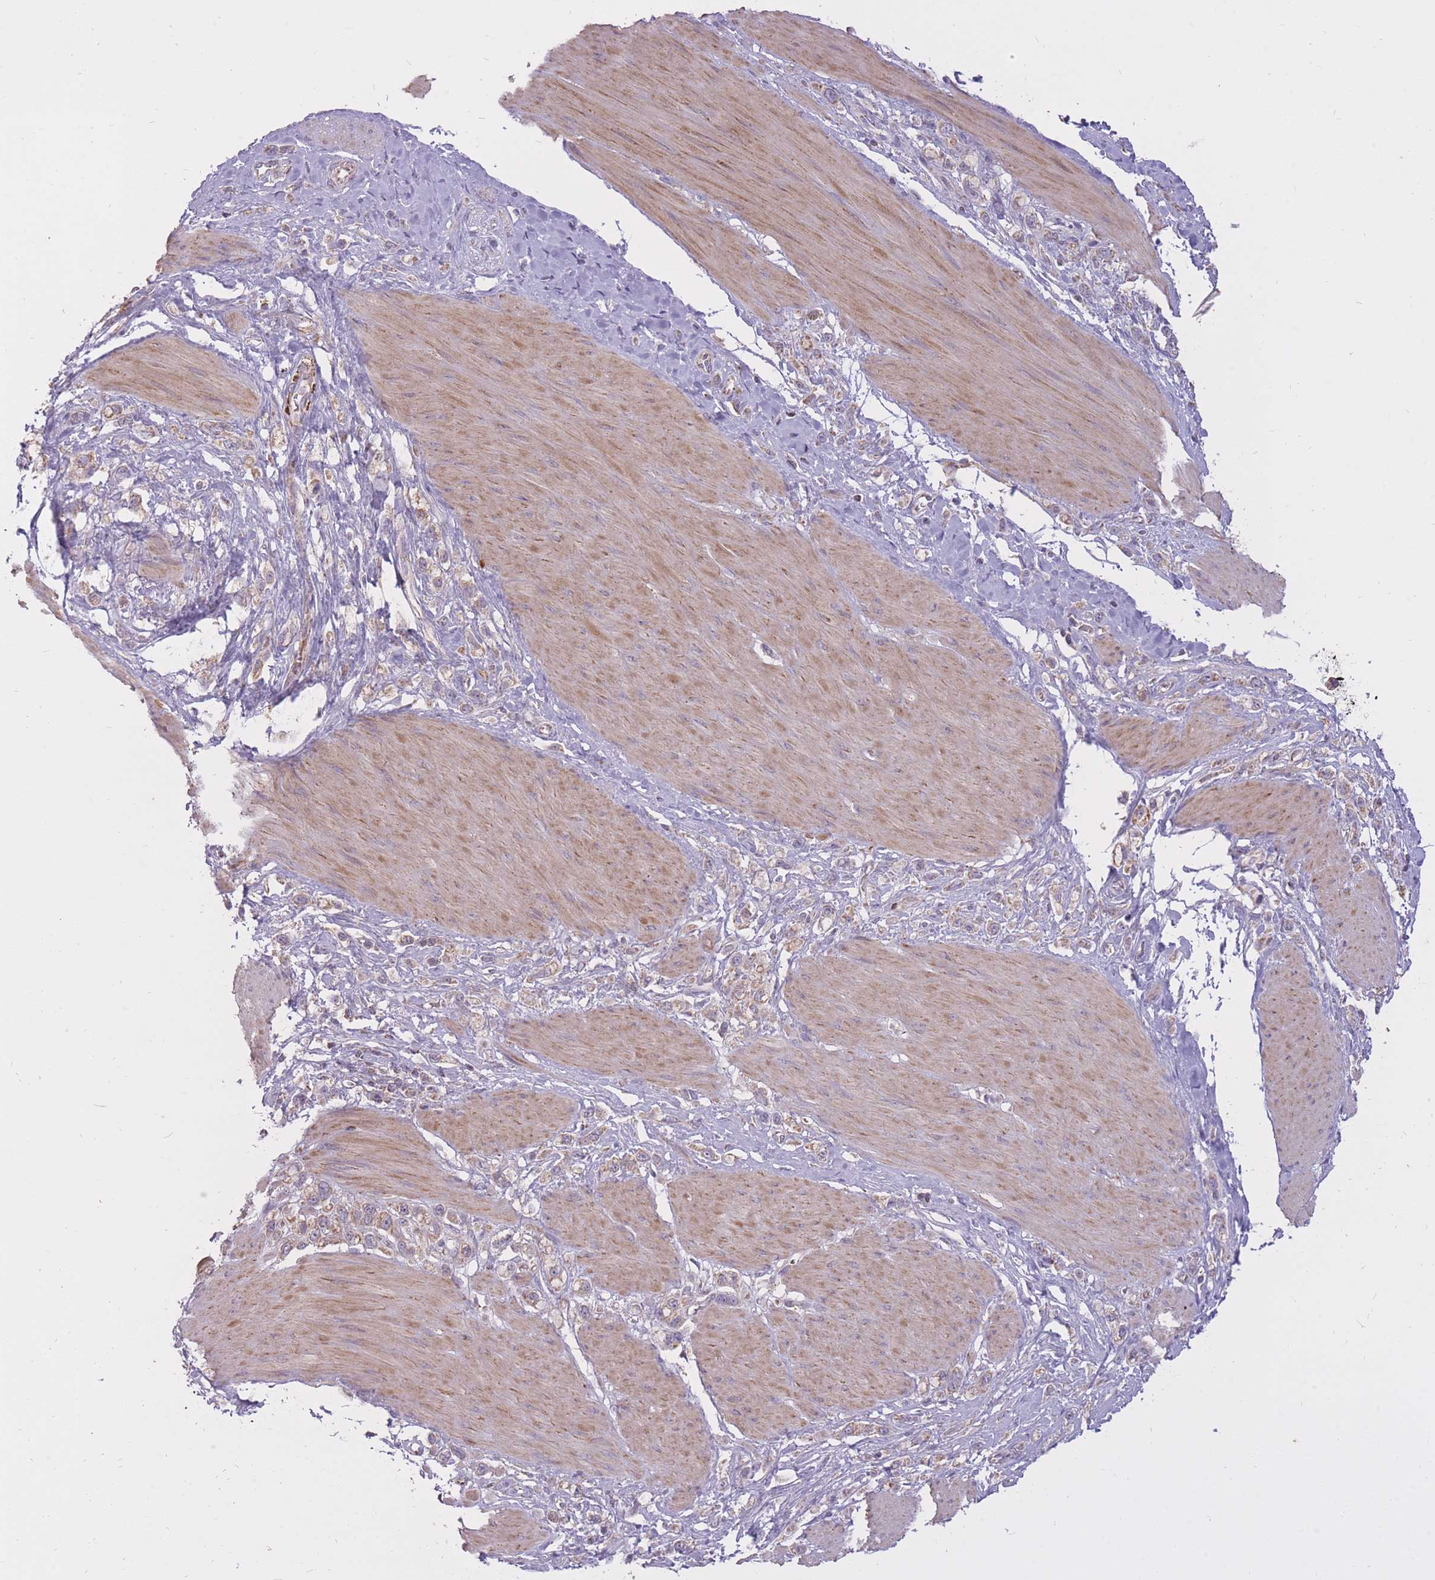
{"staining": {"intensity": "weak", "quantity": "<25%", "location": "cytoplasmic/membranous"}, "tissue": "stomach cancer", "cell_type": "Tumor cells", "image_type": "cancer", "snomed": [{"axis": "morphology", "description": "Adenocarcinoma, NOS"}, {"axis": "topography", "description": "Stomach"}], "caption": "A histopathology image of stomach adenocarcinoma stained for a protein demonstrates no brown staining in tumor cells.", "gene": "LIN7C", "patient": {"sex": "female", "age": 65}}